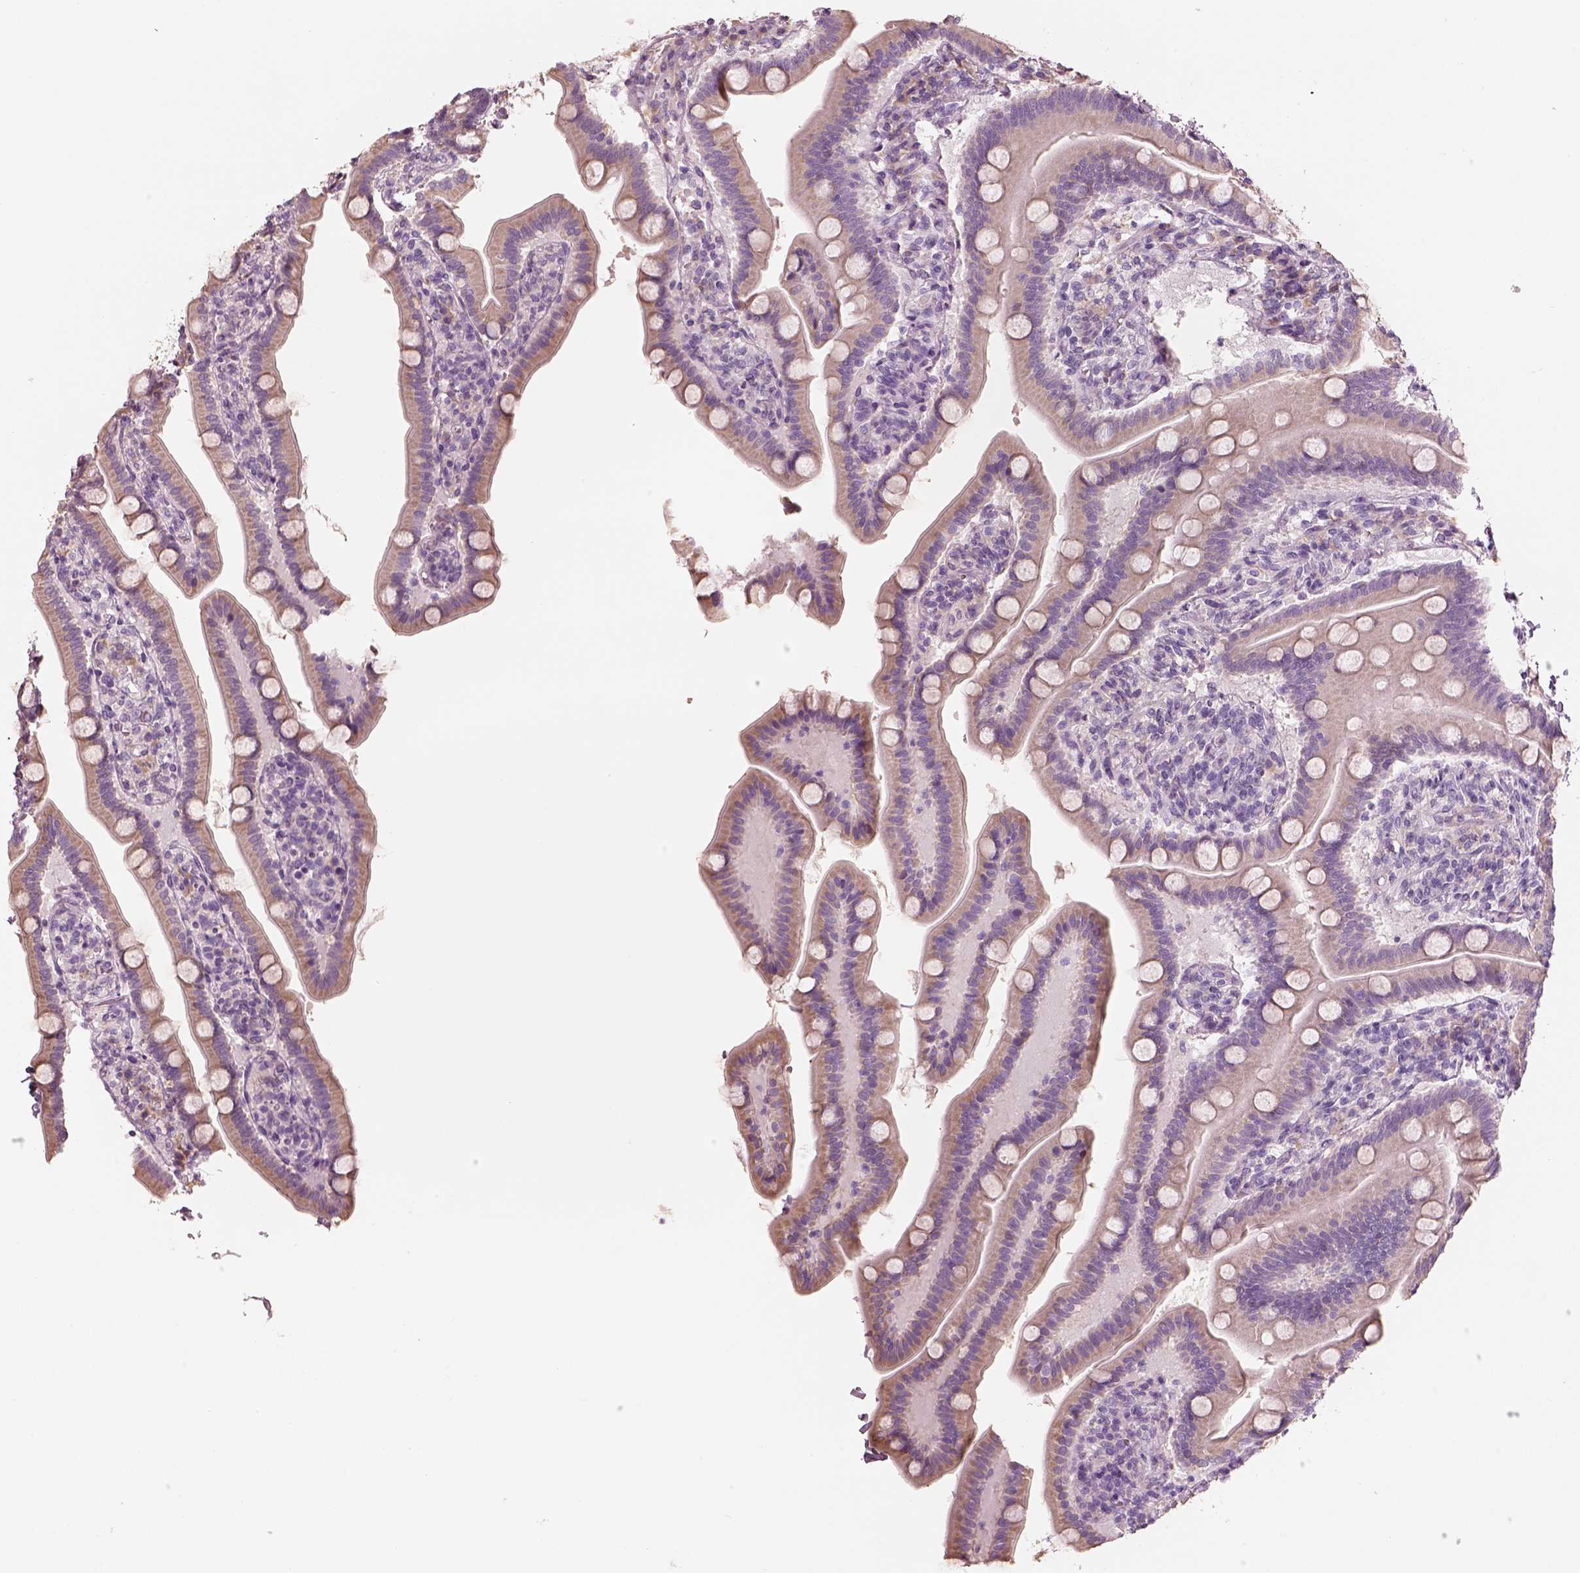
{"staining": {"intensity": "negative", "quantity": "none", "location": "none"}, "tissue": "small intestine", "cell_type": "Glandular cells", "image_type": "normal", "snomed": [{"axis": "morphology", "description": "Normal tissue, NOS"}, {"axis": "topography", "description": "Small intestine"}], "caption": "IHC of benign human small intestine displays no positivity in glandular cells.", "gene": "PNOC", "patient": {"sex": "male", "age": 66}}